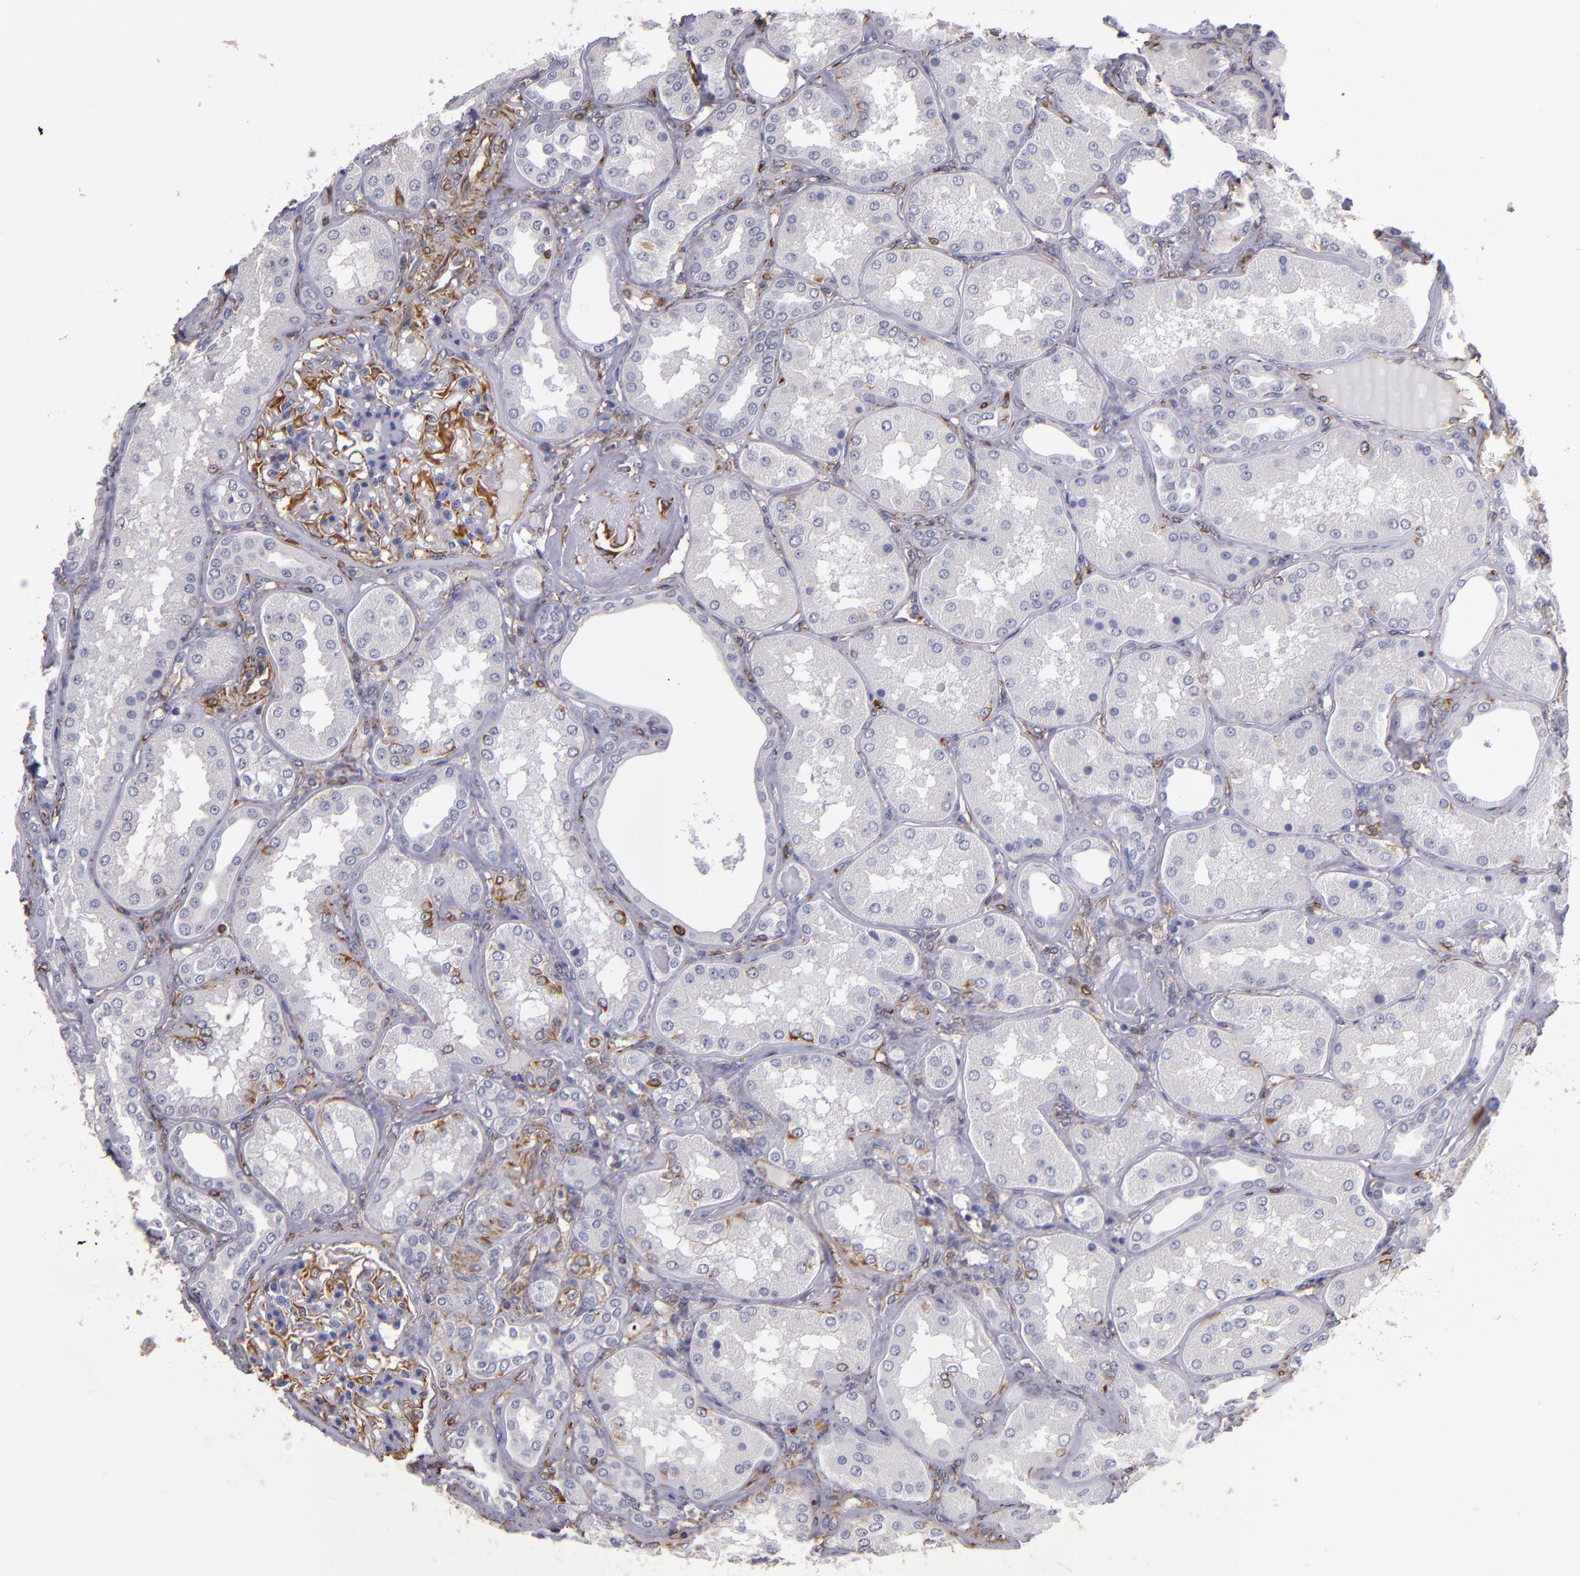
{"staining": {"intensity": "moderate", "quantity": ">75%", "location": "cytoplasmic/membranous"}, "tissue": "kidney", "cell_type": "Cells in glomeruli", "image_type": "normal", "snomed": [{"axis": "morphology", "description": "Normal tissue, NOS"}, {"axis": "topography", "description": "Kidney"}], "caption": "An immunohistochemistry (IHC) image of normal tissue is shown. Protein staining in brown shows moderate cytoplasmic/membranous positivity in kidney within cells in glomeruli. Using DAB (3,3'-diaminobenzidine) (brown) and hematoxylin (blue) stains, captured at high magnification using brightfield microscopy.", "gene": "ABCC1", "patient": {"sex": "female", "age": 56}}